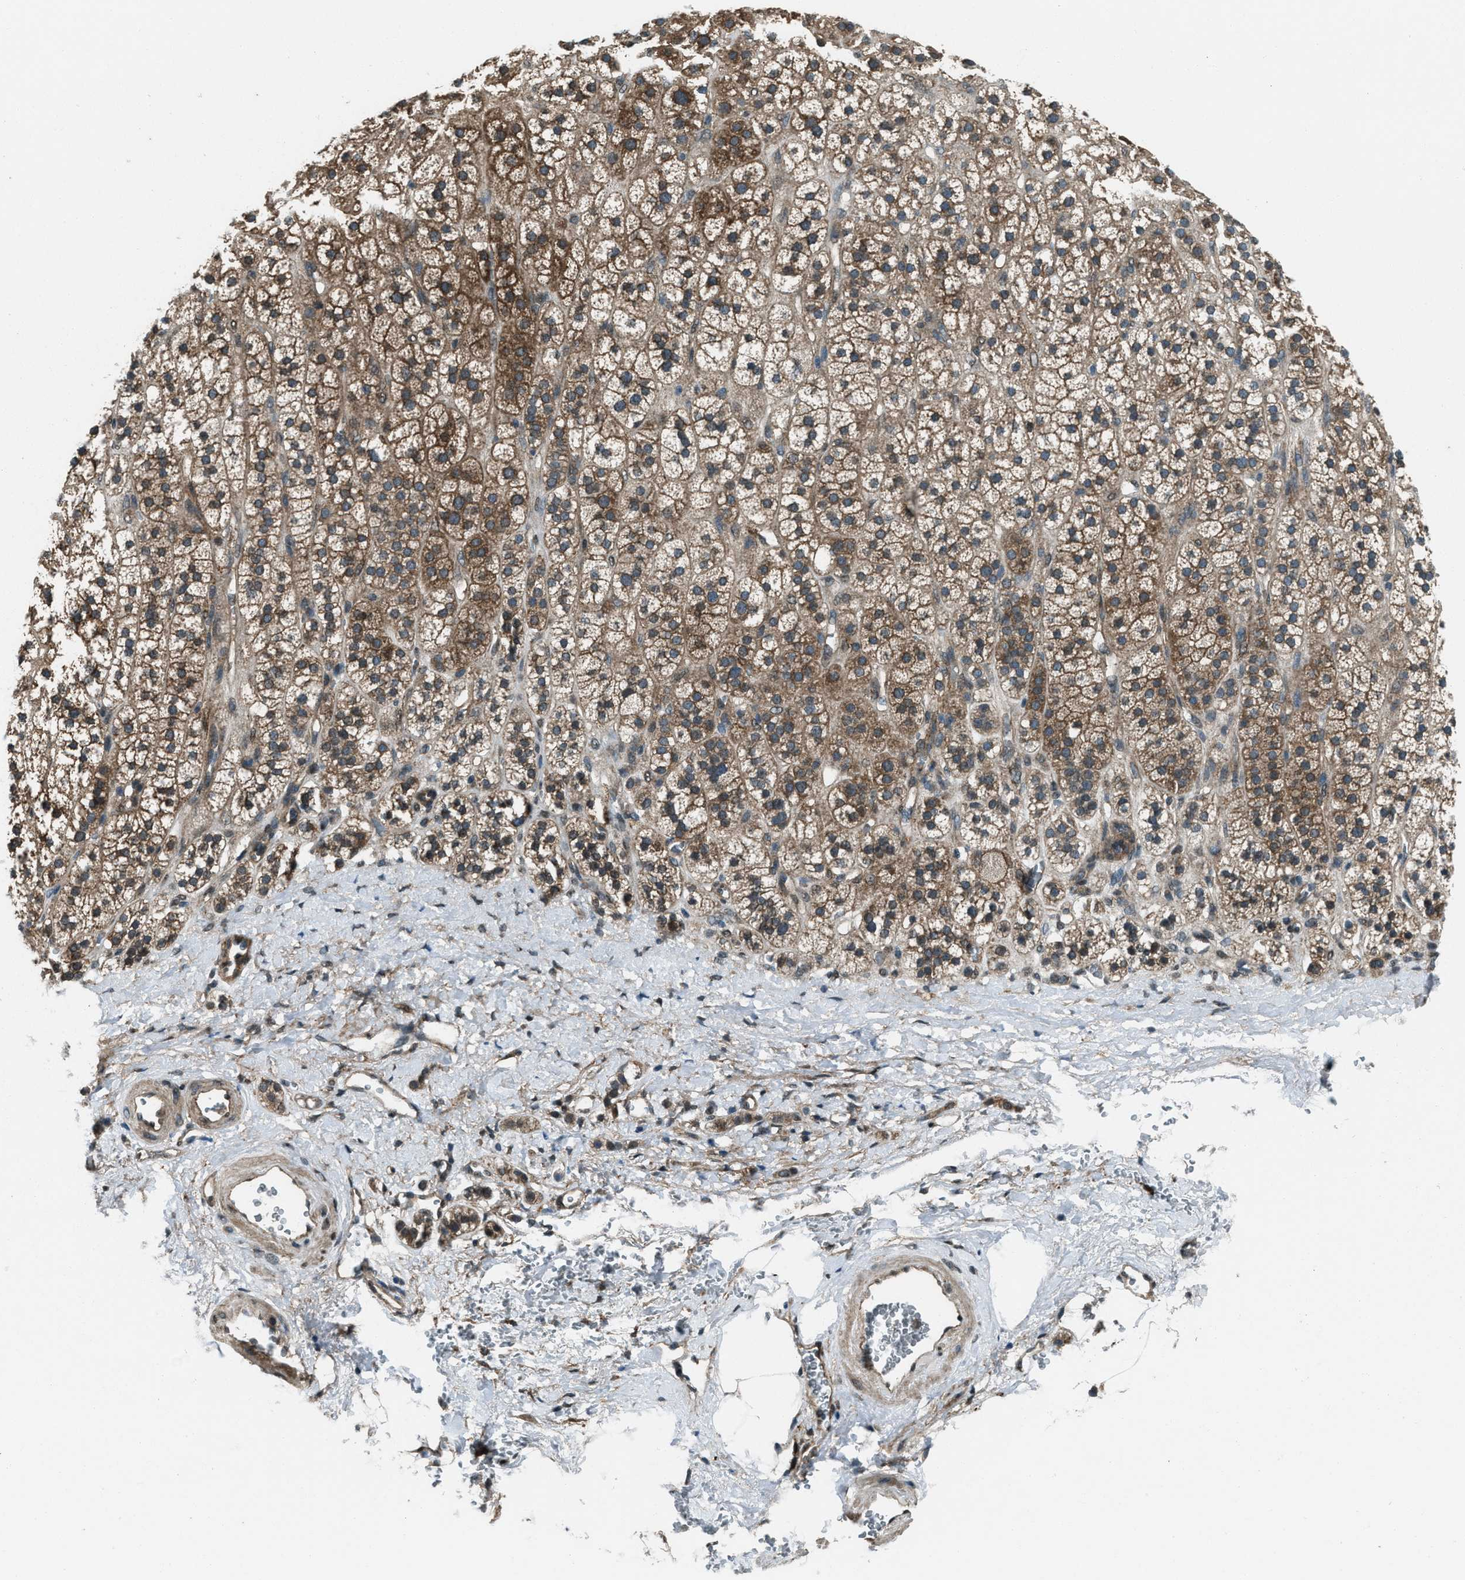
{"staining": {"intensity": "moderate", "quantity": ">75%", "location": "cytoplasmic/membranous"}, "tissue": "adrenal gland", "cell_type": "Glandular cells", "image_type": "normal", "snomed": [{"axis": "morphology", "description": "Normal tissue, NOS"}, {"axis": "topography", "description": "Adrenal gland"}], "caption": "The photomicrograph demonstrates immunohistochemical staining of normal adrenal gland. There is moderate cytoplasmic/membranous staining is identified in about >75% of glandular cells.", "gene": "SVIL", "patient": {"sex": "male", "age": 56}}